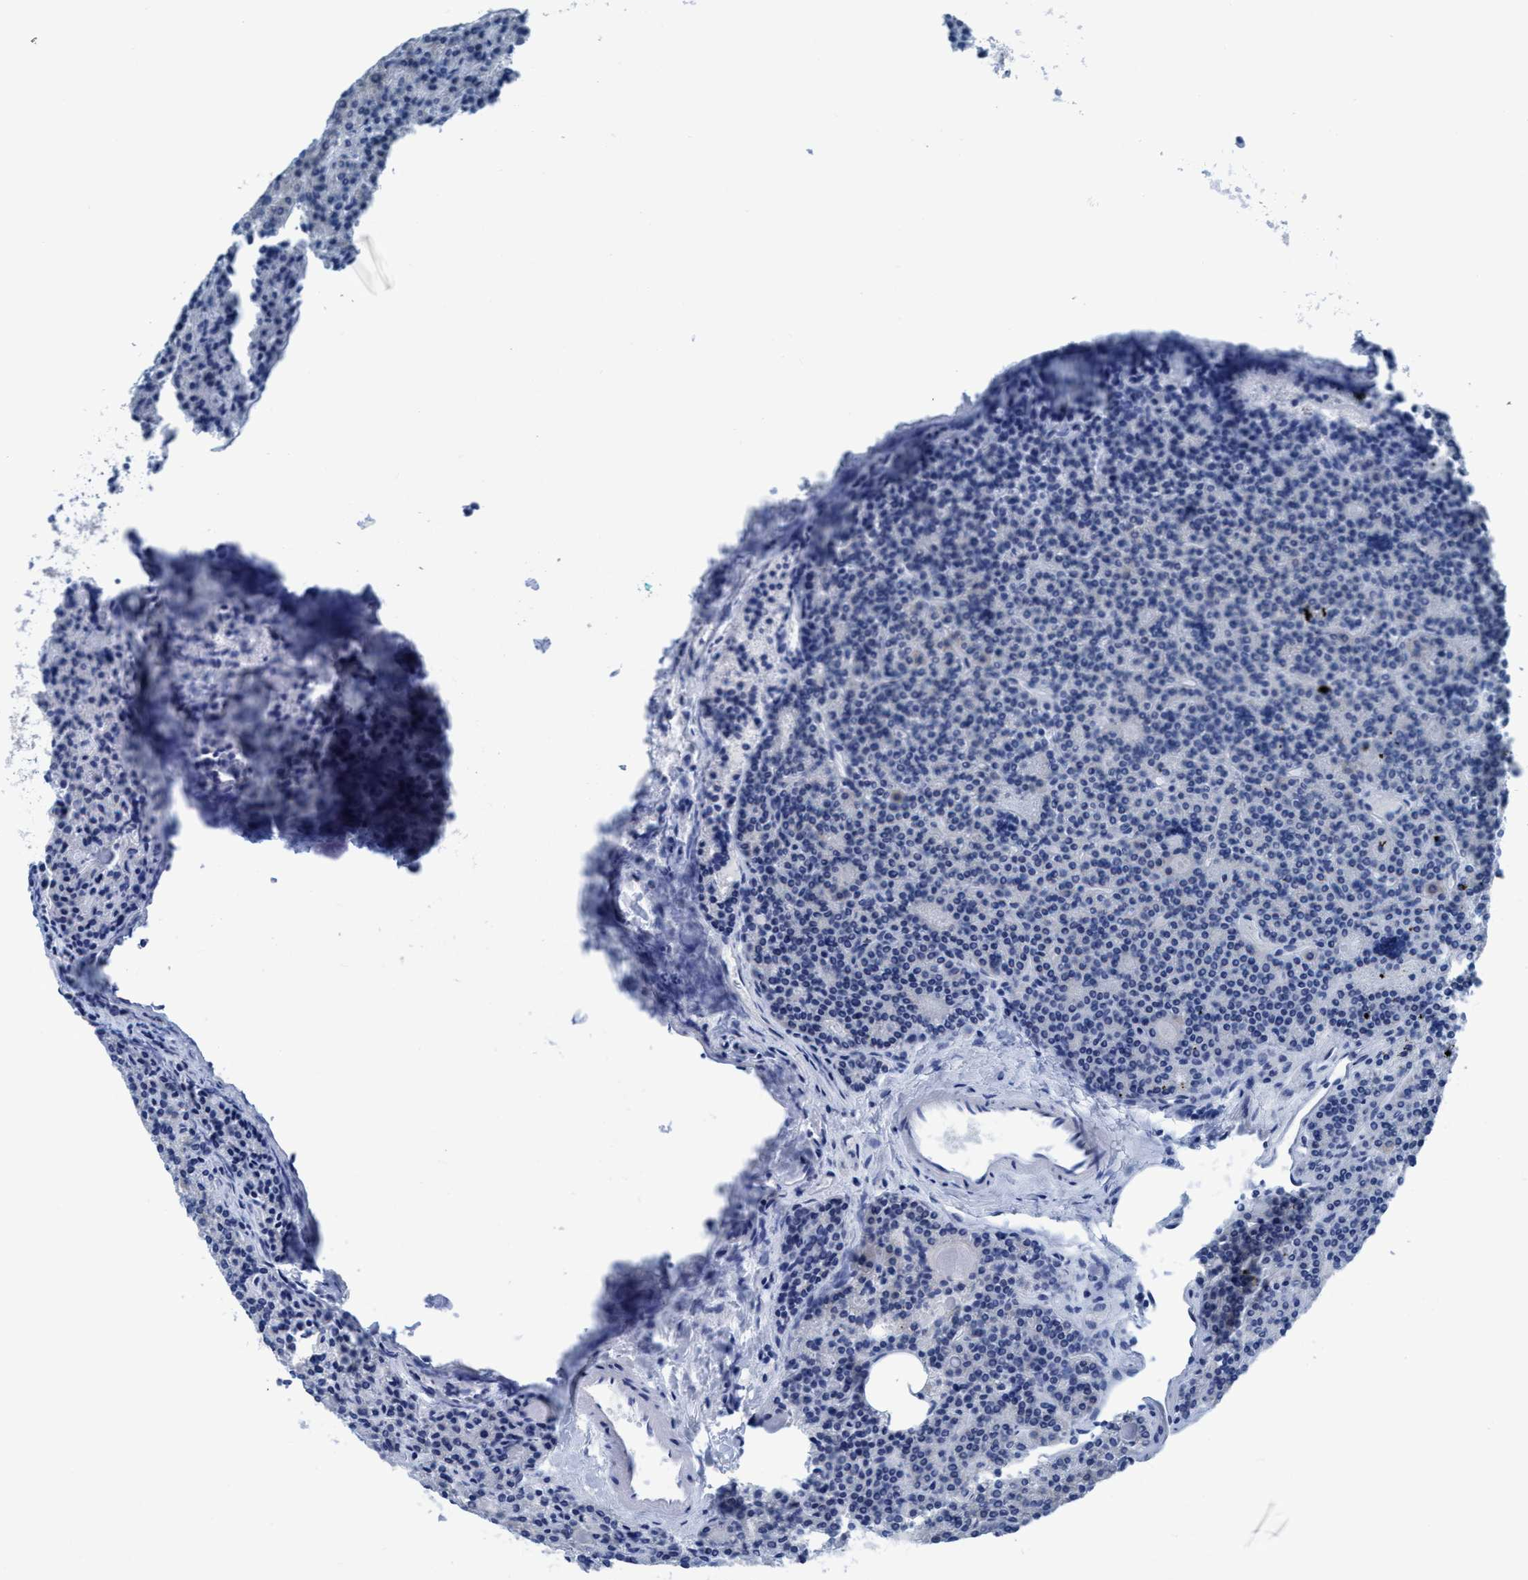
{"staining": {"intensity": "negative", "quantity": "none", "location": "none"}, "tissue": "parathyroid gland", "cell_type": "Glandular cells", "image_type": "normal", "snomed": [{"axis": "morphology", "description": "Normal tissue, NOS"}, {"axis": "morphology", "description": "Adenoma, NOS"}, {"axis": "topography", "description": "Parathyroid gland"}], "caption": "Immunohistochemistry image of benign human parathyroid gland stained for a protein (brown), which shows no positivity in glandular cells. The staining was performed using DAB to visualize the protein expression in brown, while the nuclei were stained in blue with hematoxylin (Magnification: 20x).", "gene": "DNAI1", "patient": {"sex": "female", "age": 57}}